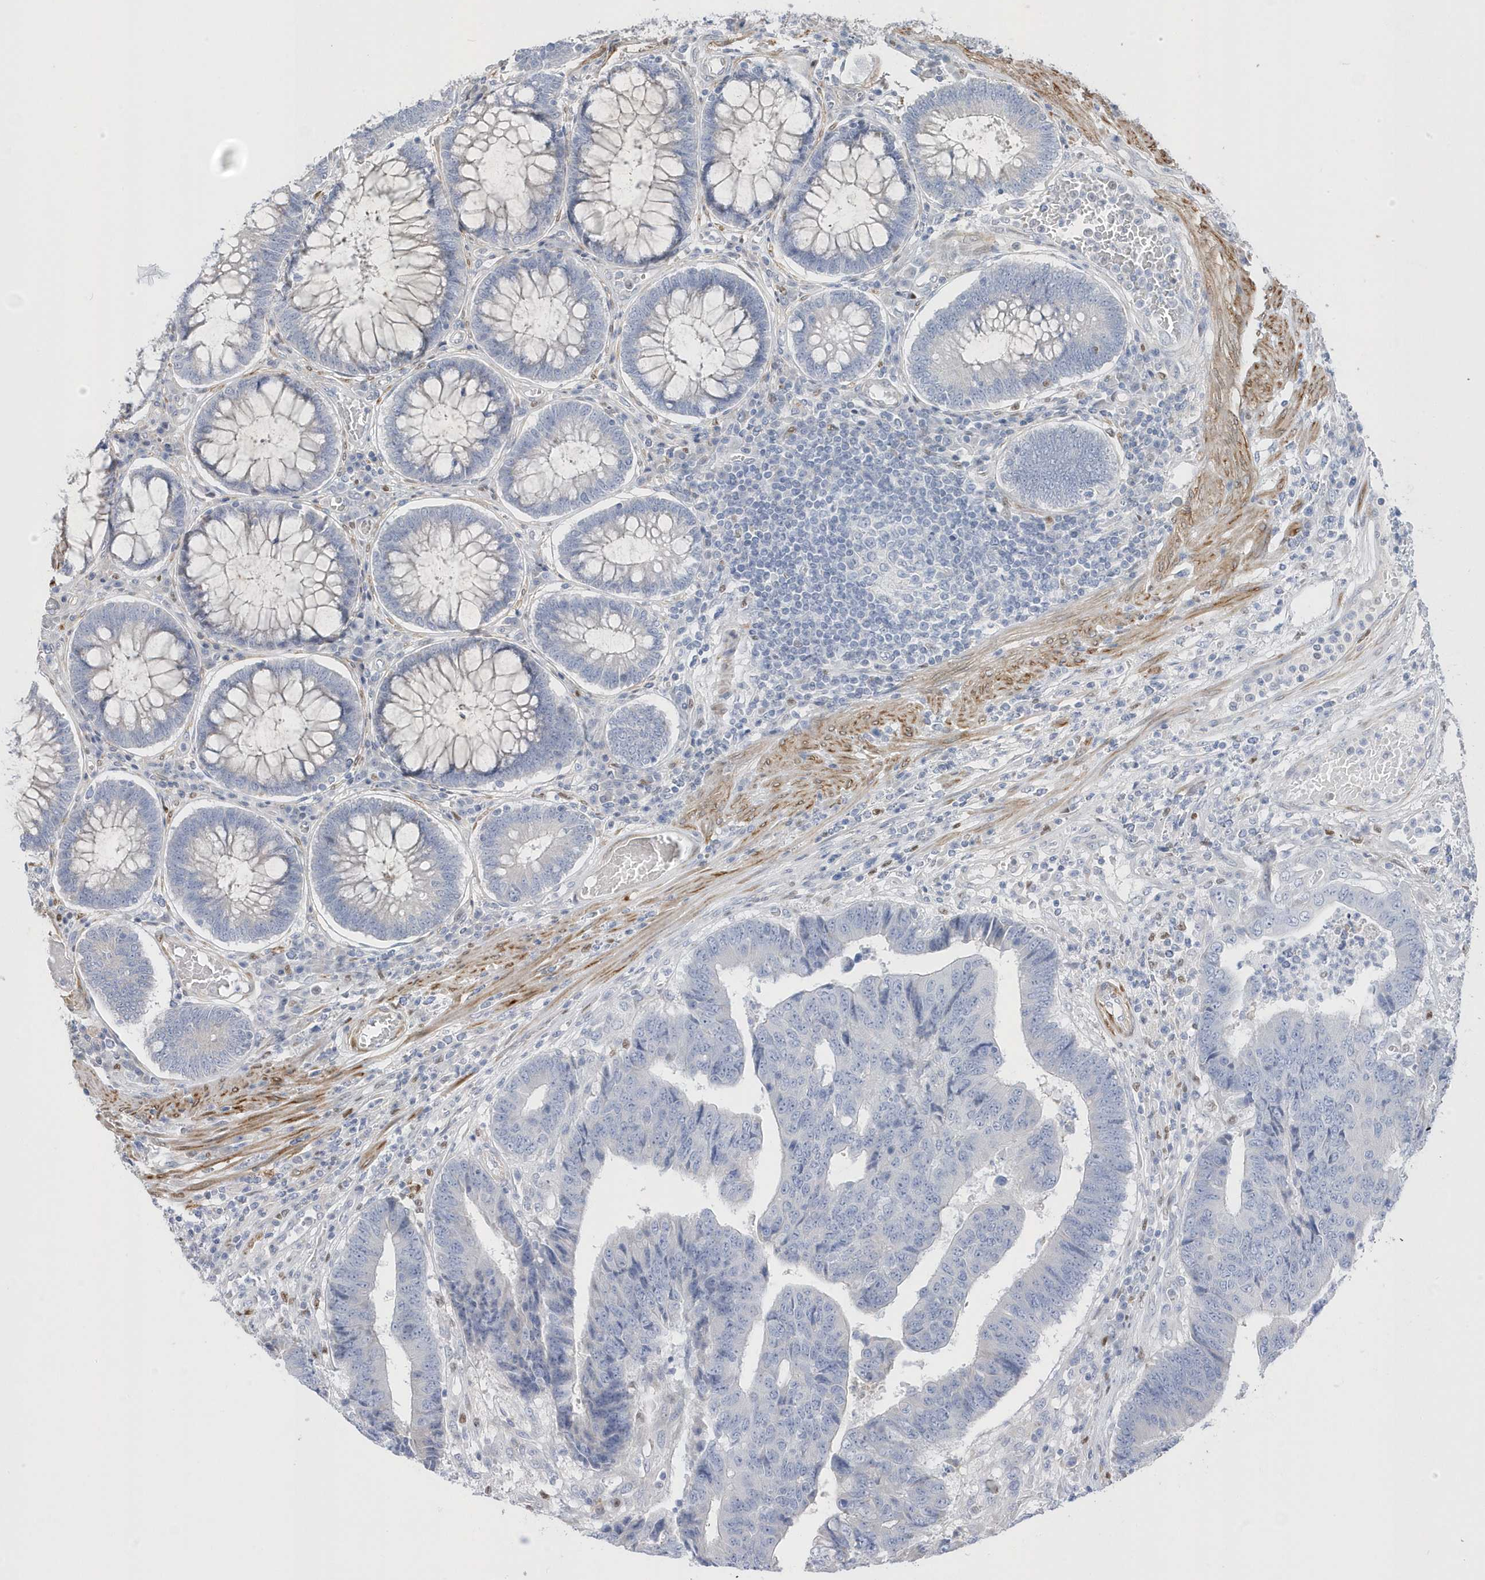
{"staining": {"intensity": "negative", "quantity": "none", "location": "none"}, "tissue": "colorectal cancer", "cell_type": "Tumor cells", "image_type": "cancer", "snomed": [{"axis": "morphology", "description": "Adenocarcinoma, NOS"}, {"axis": "topography", "description": "Rectum"}], "caption": "Tumor cells show no significant protein positivity in adenocarcinoma (colorectal). (IHC, brightfield microscopy, high magnification).", "gene": "GTPBP6", "patient": {"sex": "male", "age": 84}}